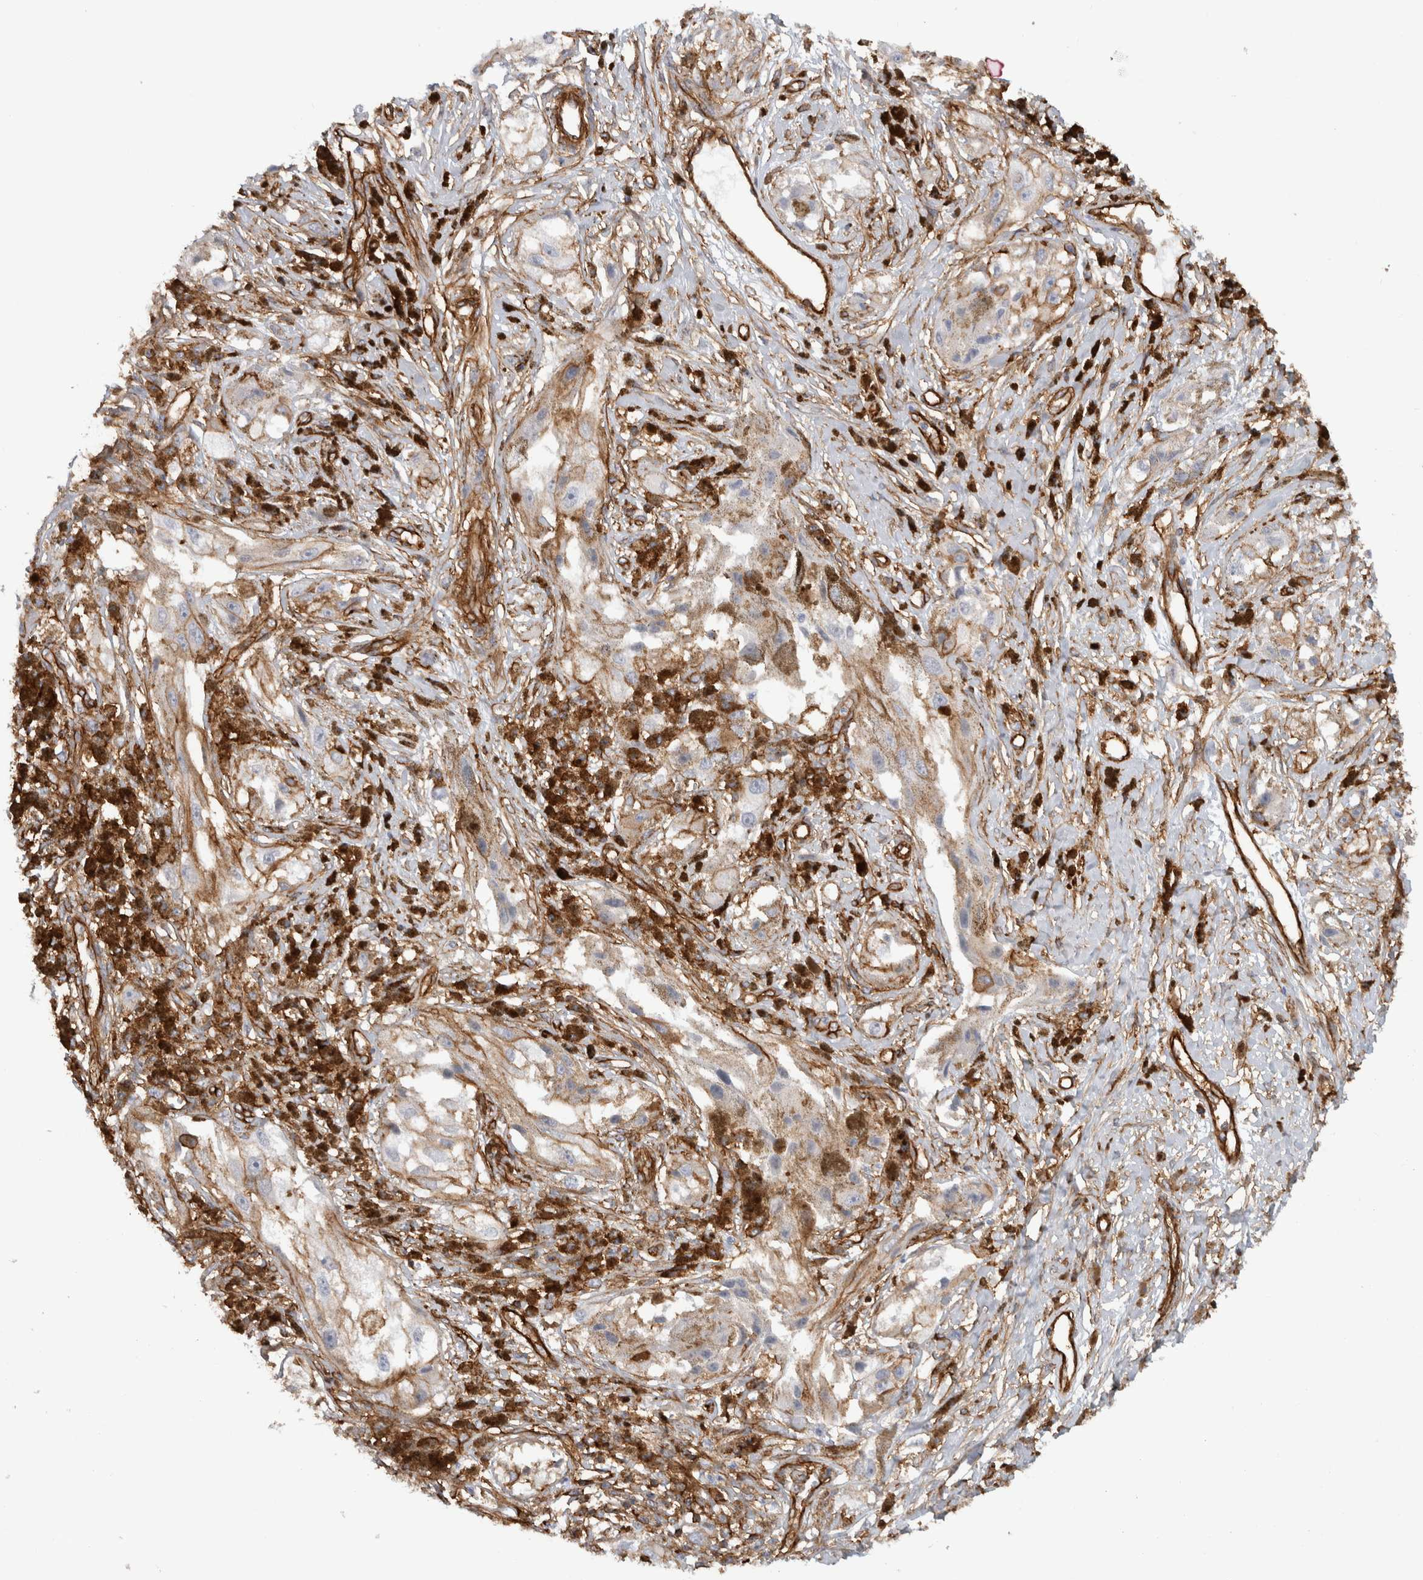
{"staining": {"intensity": "negative", "quantity": "none", "location": "none"}, "tissue": "melanoma", "cell_type": "Tumor cells", "image_type": "cancer", "snomed": [{"axis": "morphology", "description": "Malignant melanoma, NOS"}, {"axis": "topography", "description": "Skin"}], "caption": "Melanoma was stained to show a protein in brown. There is no significant positivity in tumor cells.", "gene": "AHNAK", "patient": {"sex": "male", "age": 88}}